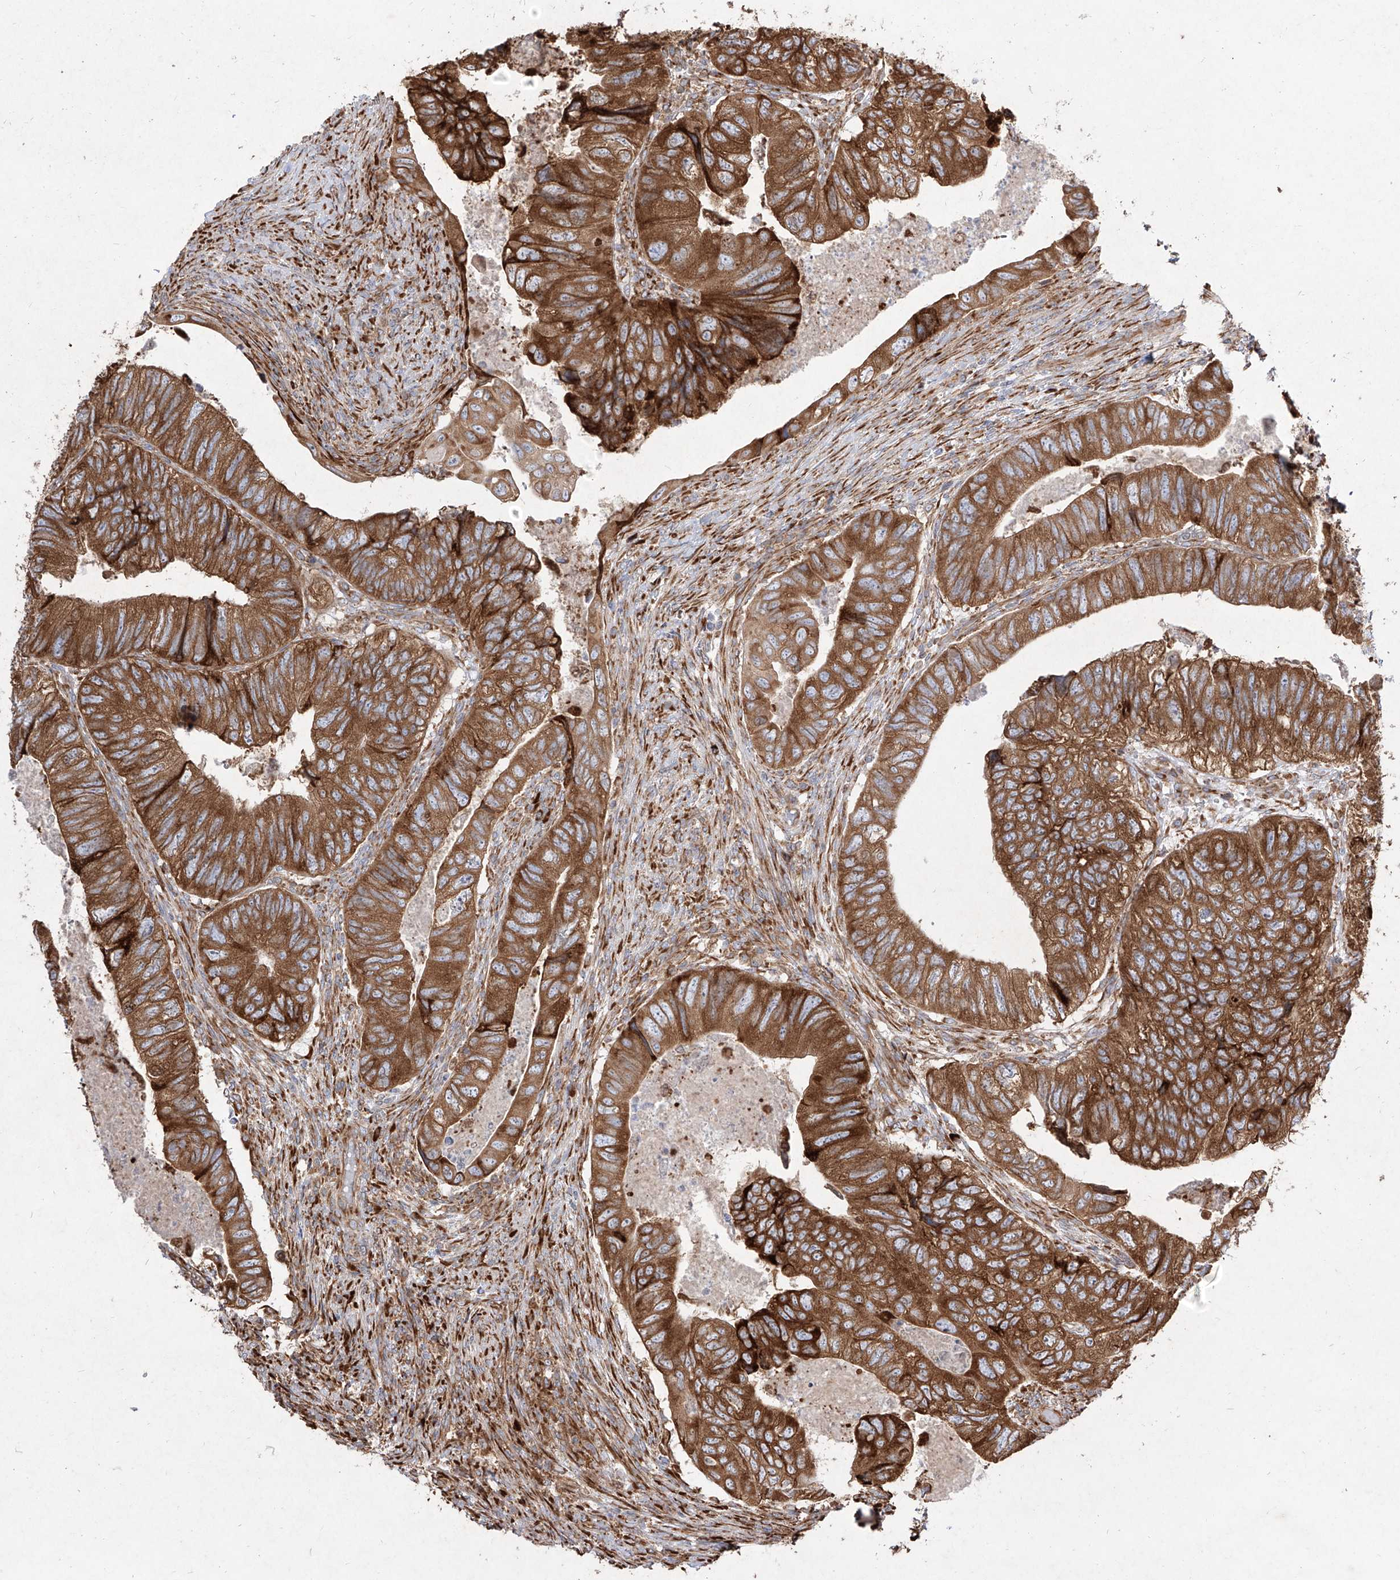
{"staining": {"intensity": "strong", "quantity": ">75%", "location": "cytoplasmic/membranous"}, "tissue": "colorectal cancer", "cell_type": "Tumor cells", "image_type": "cancer", "snomed": [{"axis": "morphology", "description": "Adenocarcinoma, NOS"}, {"axis": "topography", "description": "Rectum"}], "caption": "Immunohistochemistry (IHC) of human adenocarcinoma (colorectal) demonstrates high levels of strong cytoplasmic/membranous expression in approximately >75% of tumor cells.", "gene": "RPS25", "patient": {"sex": "male", "age": 63}}